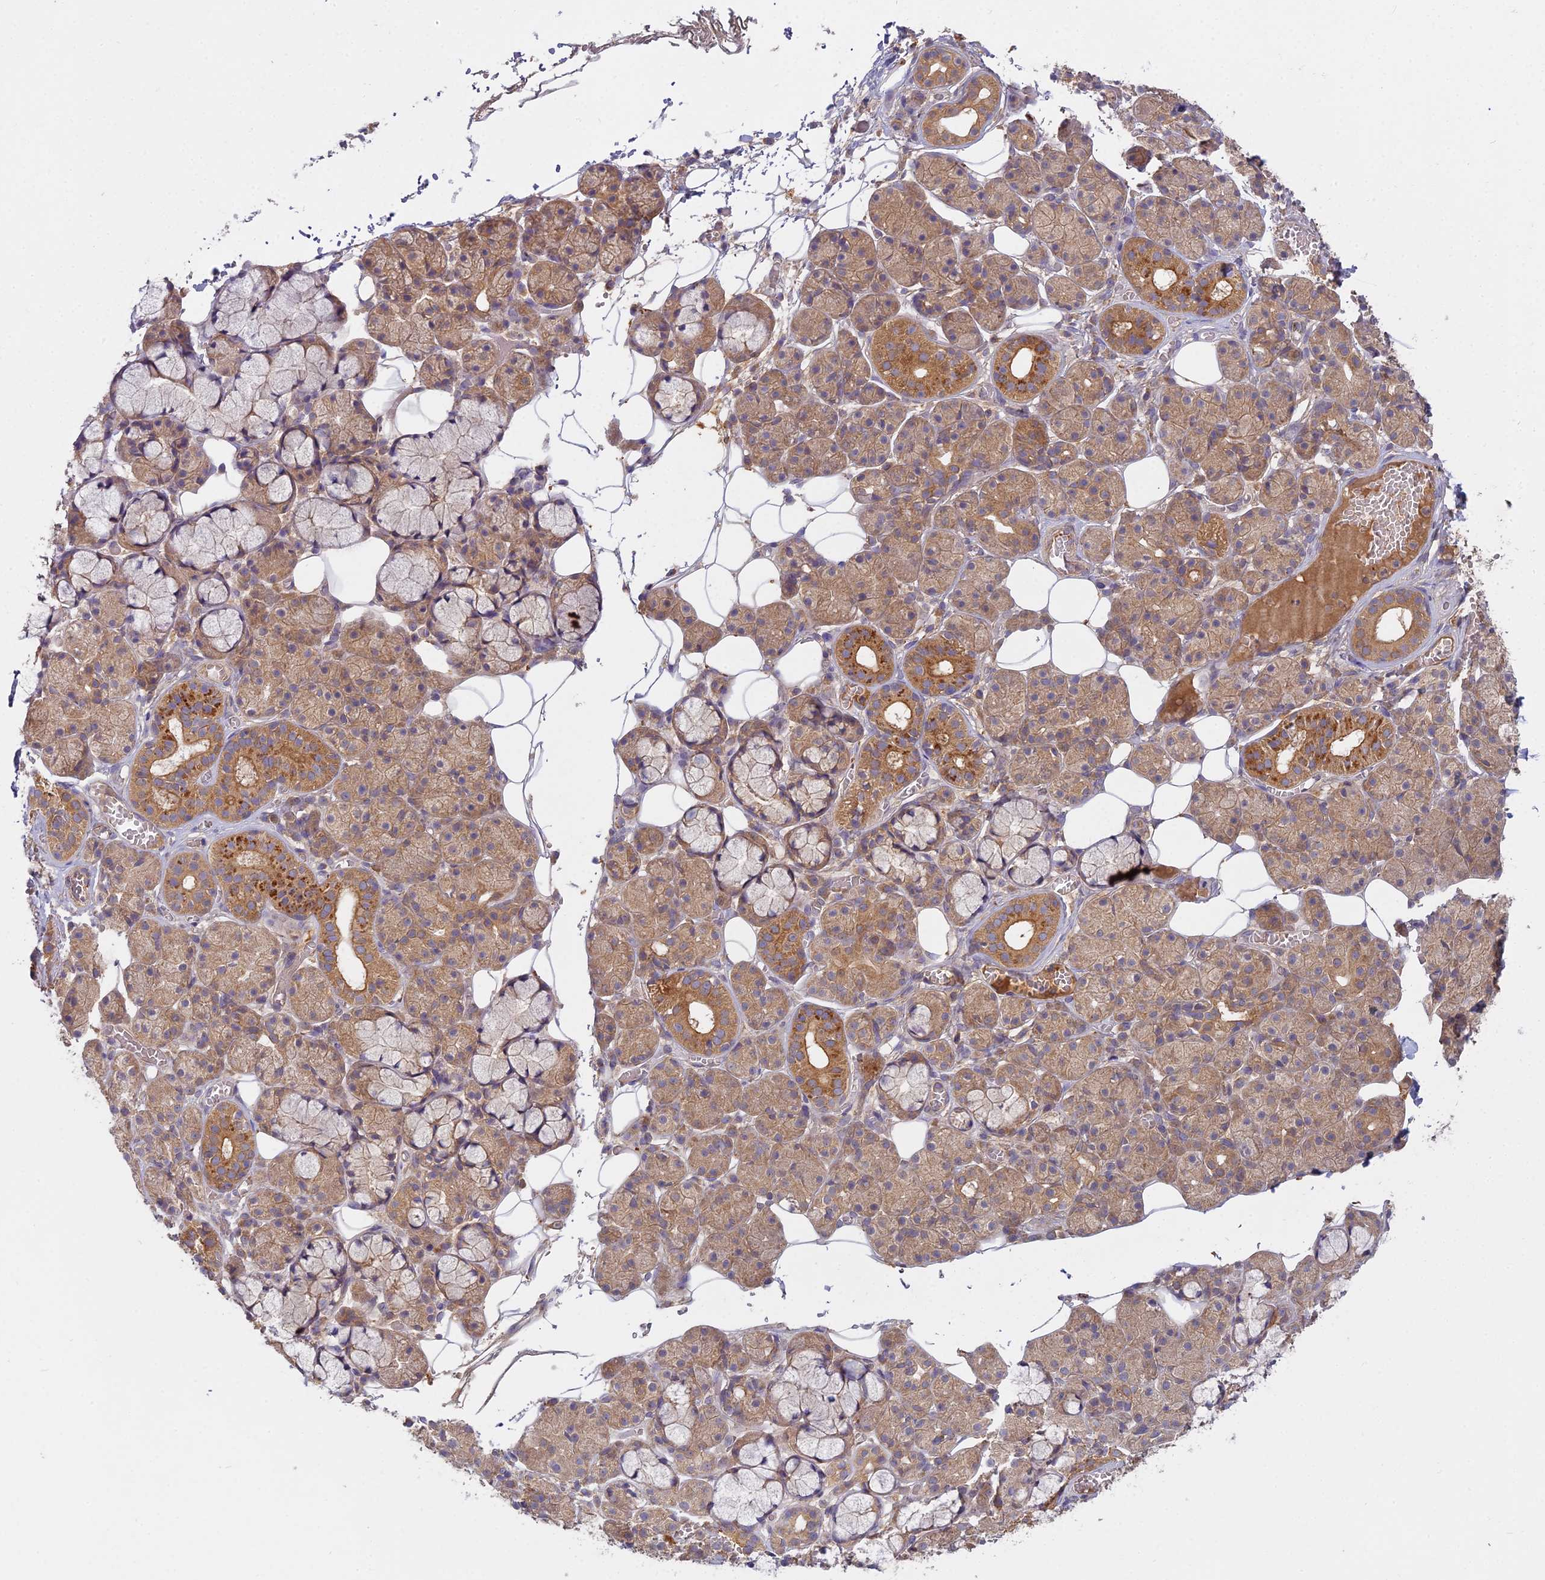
{"staining": {"intensity": "moderate", "quantity": "25%-75%", "location": "cytoplasmic/membranous"}, "tissue": "salivary gland", "cell_type": "Glandular cells", "image_type": "normal", "snomed": [{"axis": "morphology", "description": "Normal tissue, NOS"}, {"axis": "topography", "description": "Salivary gland"}], "caption": "DAB immunohistochemical staining of benign salivary gland reveals moderate cytoplasmic/membranous protein positivity in about 25%-75% of glandular cells.", "gene": "CCDC167", "patient": {"sex": "male", "age": 63}}